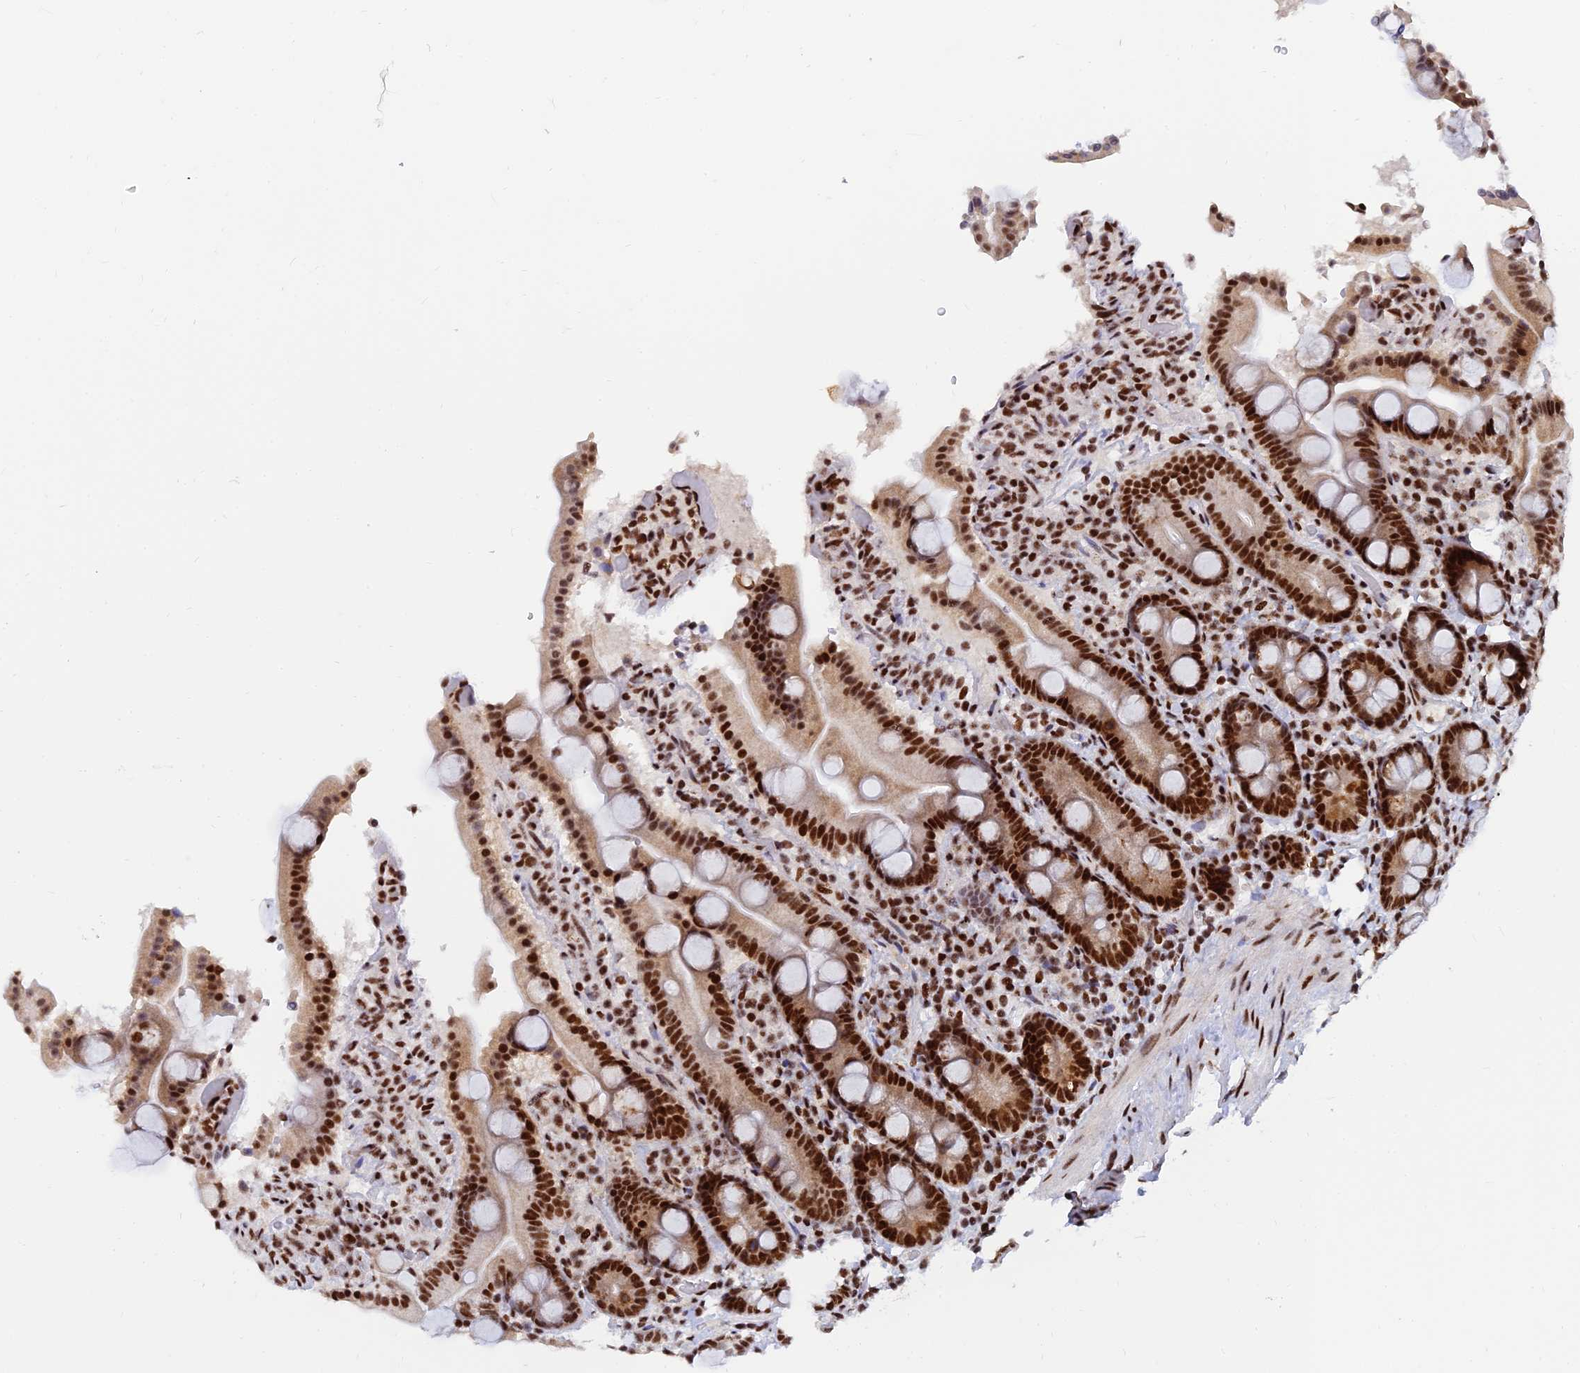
{"staining": {"intensity": "strong", "quantity": ">75%", "location": "nuclear"}, "tissue": "duodenum", "cell_type": "Glandular cells", "image_type": "normal", "snomed": [{"axis": "morphology", "description": "Normal tissue, NOS"}, {"axis": "topography", "description": "Duodenum"}], "caption": "High-magnification brightfield microscopy of normal duodenum stained with DAB (brown) and counterstained with hematoxylin (blue). glandular cells exhibit strong nuclear expression is identified in about>75% of cells. (Brightfield microscopy of DAB IHC at high magnification).", "gene": "USP22", "patient": {"sex": "male", "age": 55}}